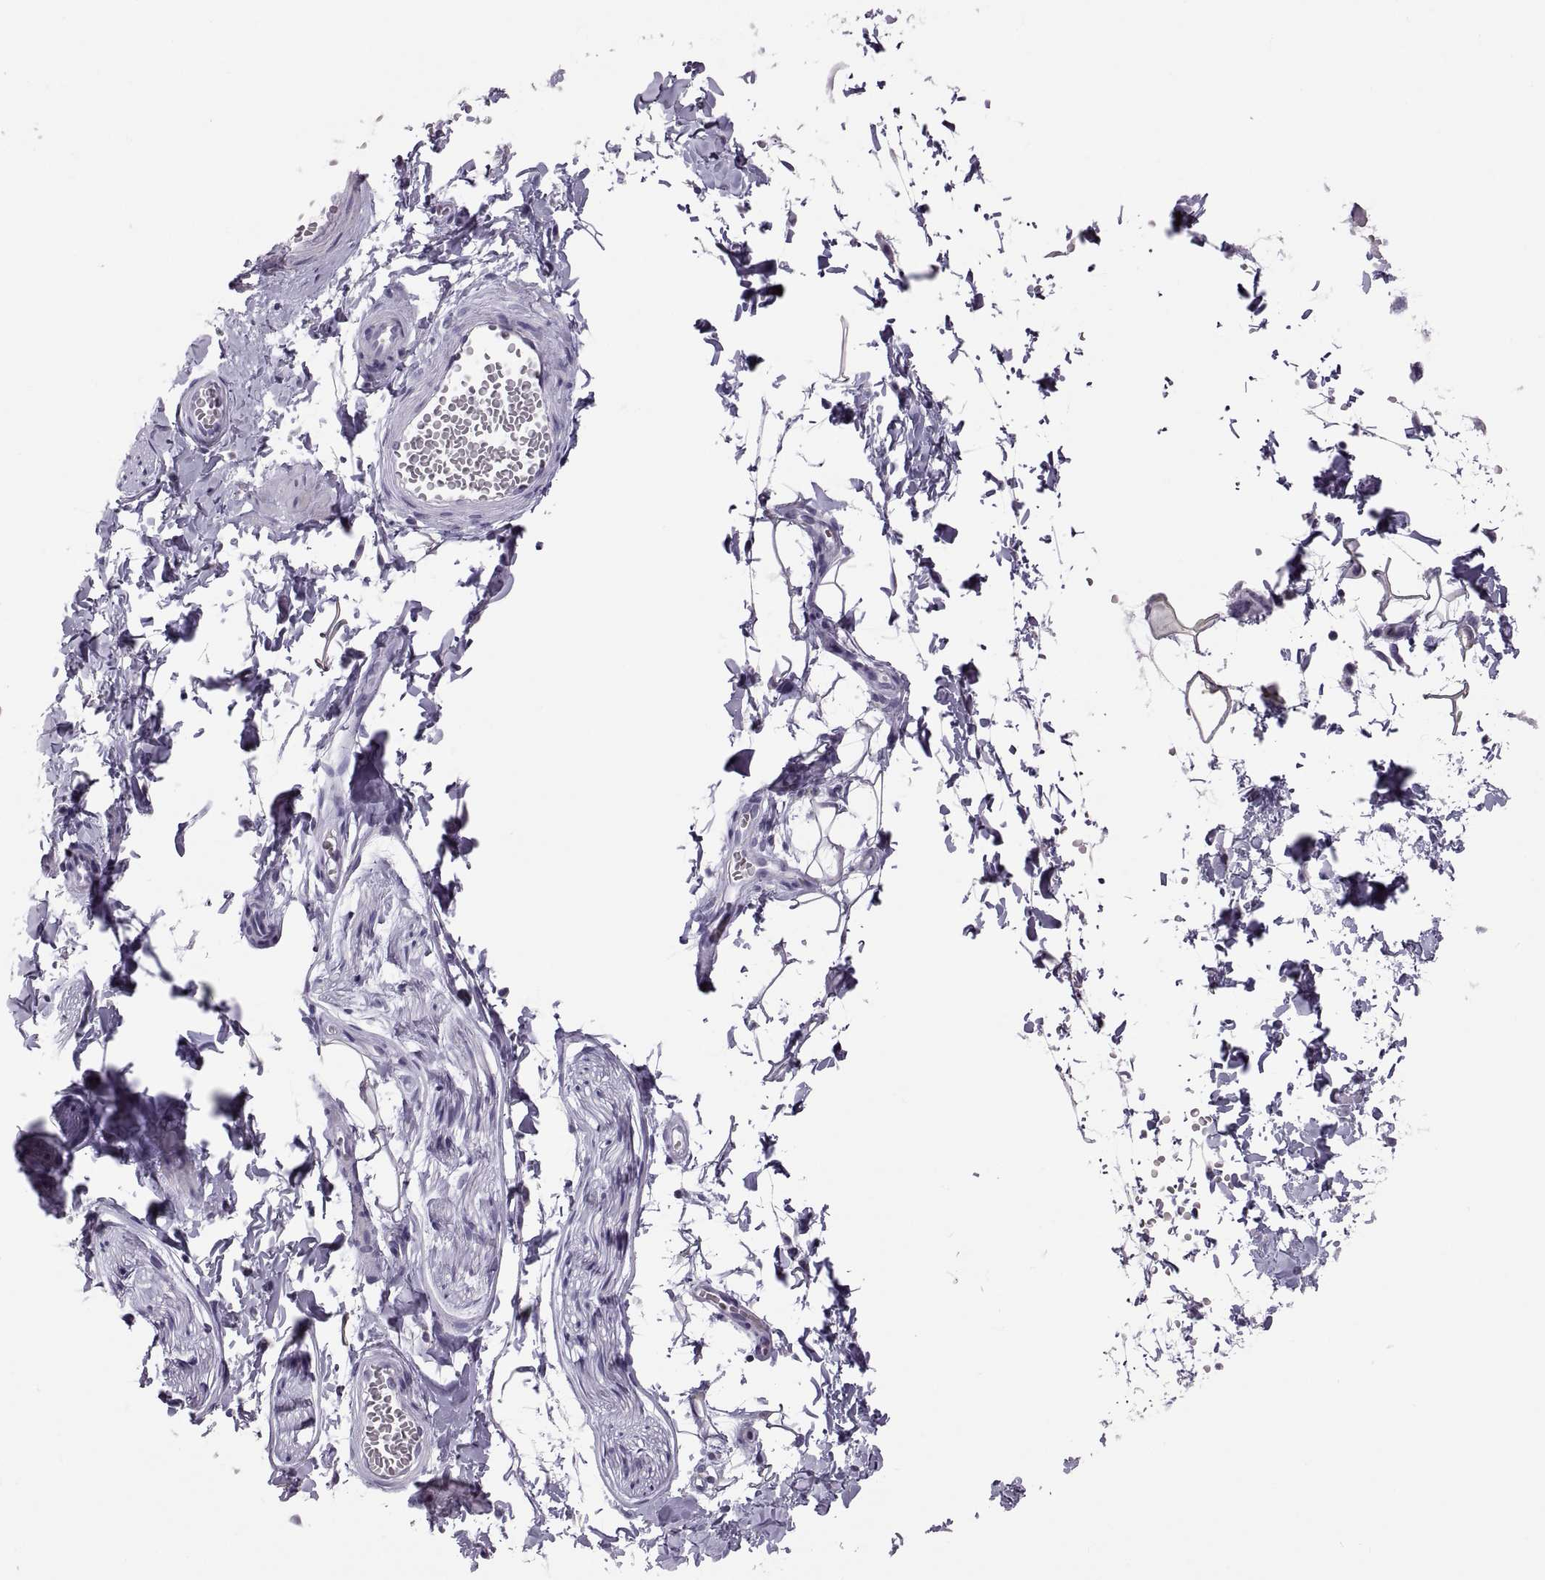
{"staining": {"intensity": "negative", "quantity": "none", "location": "none"}, "tissue": "adipose tissue", "cell_type": "Adipocytes", "image_type": "normal", "snomed": [{"axis": "morphology", "description": "Normal tissue, NOS"}, {"axis": "topography", "description": "Smooth muscle"}, {"axis": "topography", "description": "Peripheral nerve tissue"}], "caption": "This histopathology image is of benign adipose tissue stained with immunohistochemistry (IHC) to label a protein in brown with the nuclei are counter-stained blue. There is no positivity in adipocytes. (DAB immunohistochemistry (IHC) with hematoxylin counter stain).", "gene": "TTC21A", "patient": {"sex": "male", "age": 22}}